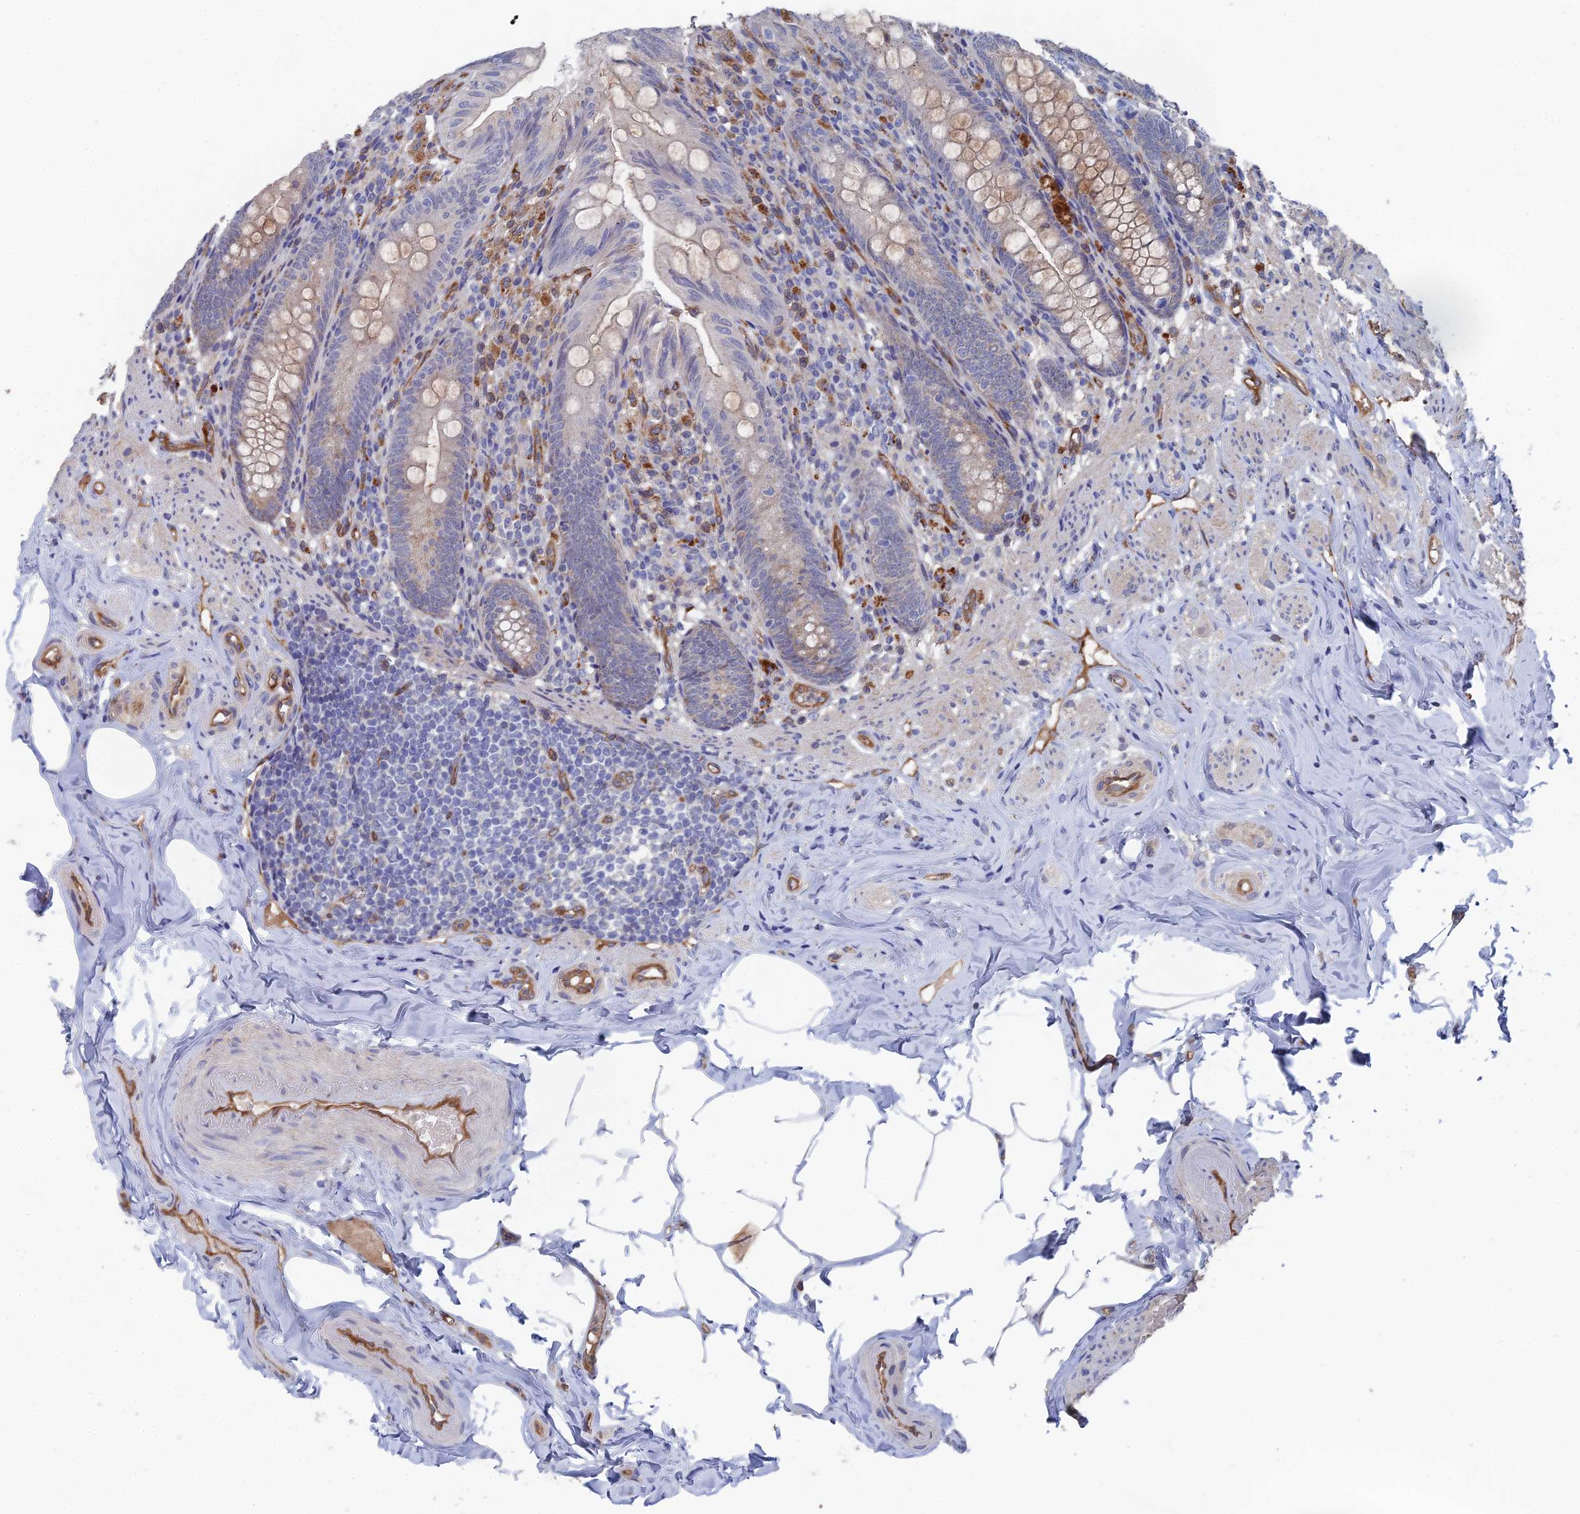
{"staining": {"intensity": "weak", "quantity": "25%-75%", "location": "cytoplasmic/membranous"}, "tissue": "appendix", "cell_type": "Glandular cells", "image_type": "normal", "snomed": [{"axis": "morphology", "description": "Normal tissue, NOS"}, {"axis": "topography", "description": "Appendix"}], "caption": "Immunohistochemistry image of unremarkable appendix: appendix stained using immunohistochemistry (IHC) shows low levels of weak protein expression localized specifically in the cytoplasmic/membranous of glandular cells, appearing as a cytoplasmic/membranous brown color.", "gene": "ARAP3", "patient": {"sex": "male", "age": 55}}